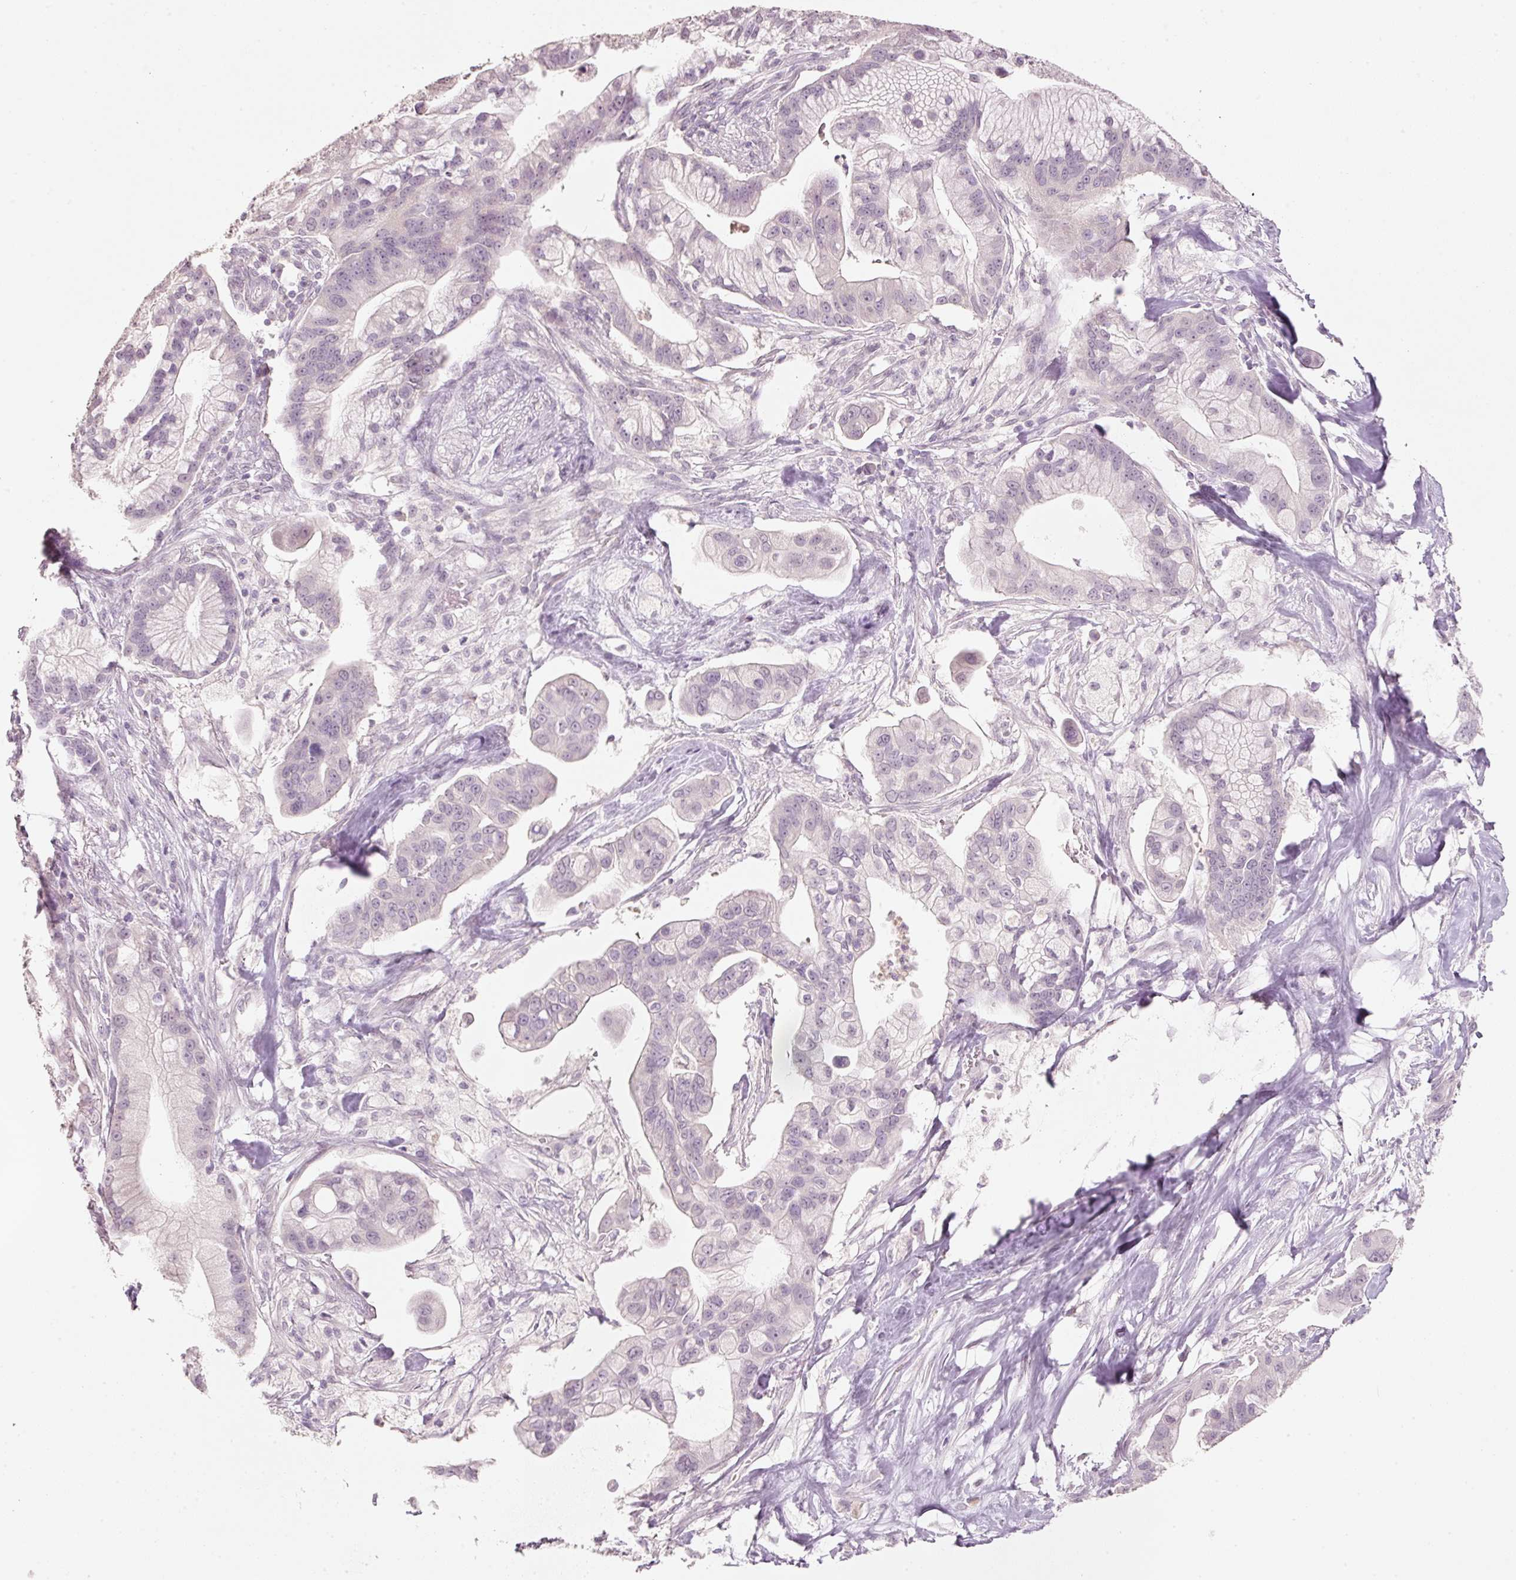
{"staining": {"intensity": "negative", "quantity": "none", "location": "none"}, "tissue": "pancreatic cancer", "cell_type": "Tumor cells", "image_type": "cancer", "snomed": [{"axis": "morphology", "description": "Adenocarcinoma, NOS"}, {"axis": "topography", "description": "Pancreas"}], "caption": "Immunohistochemical staining of pancreatic cancer demonstrates no significant expression in tumor cells.", "gene": "STEAP1", "patient": {"sex": "male", "age": 68}}